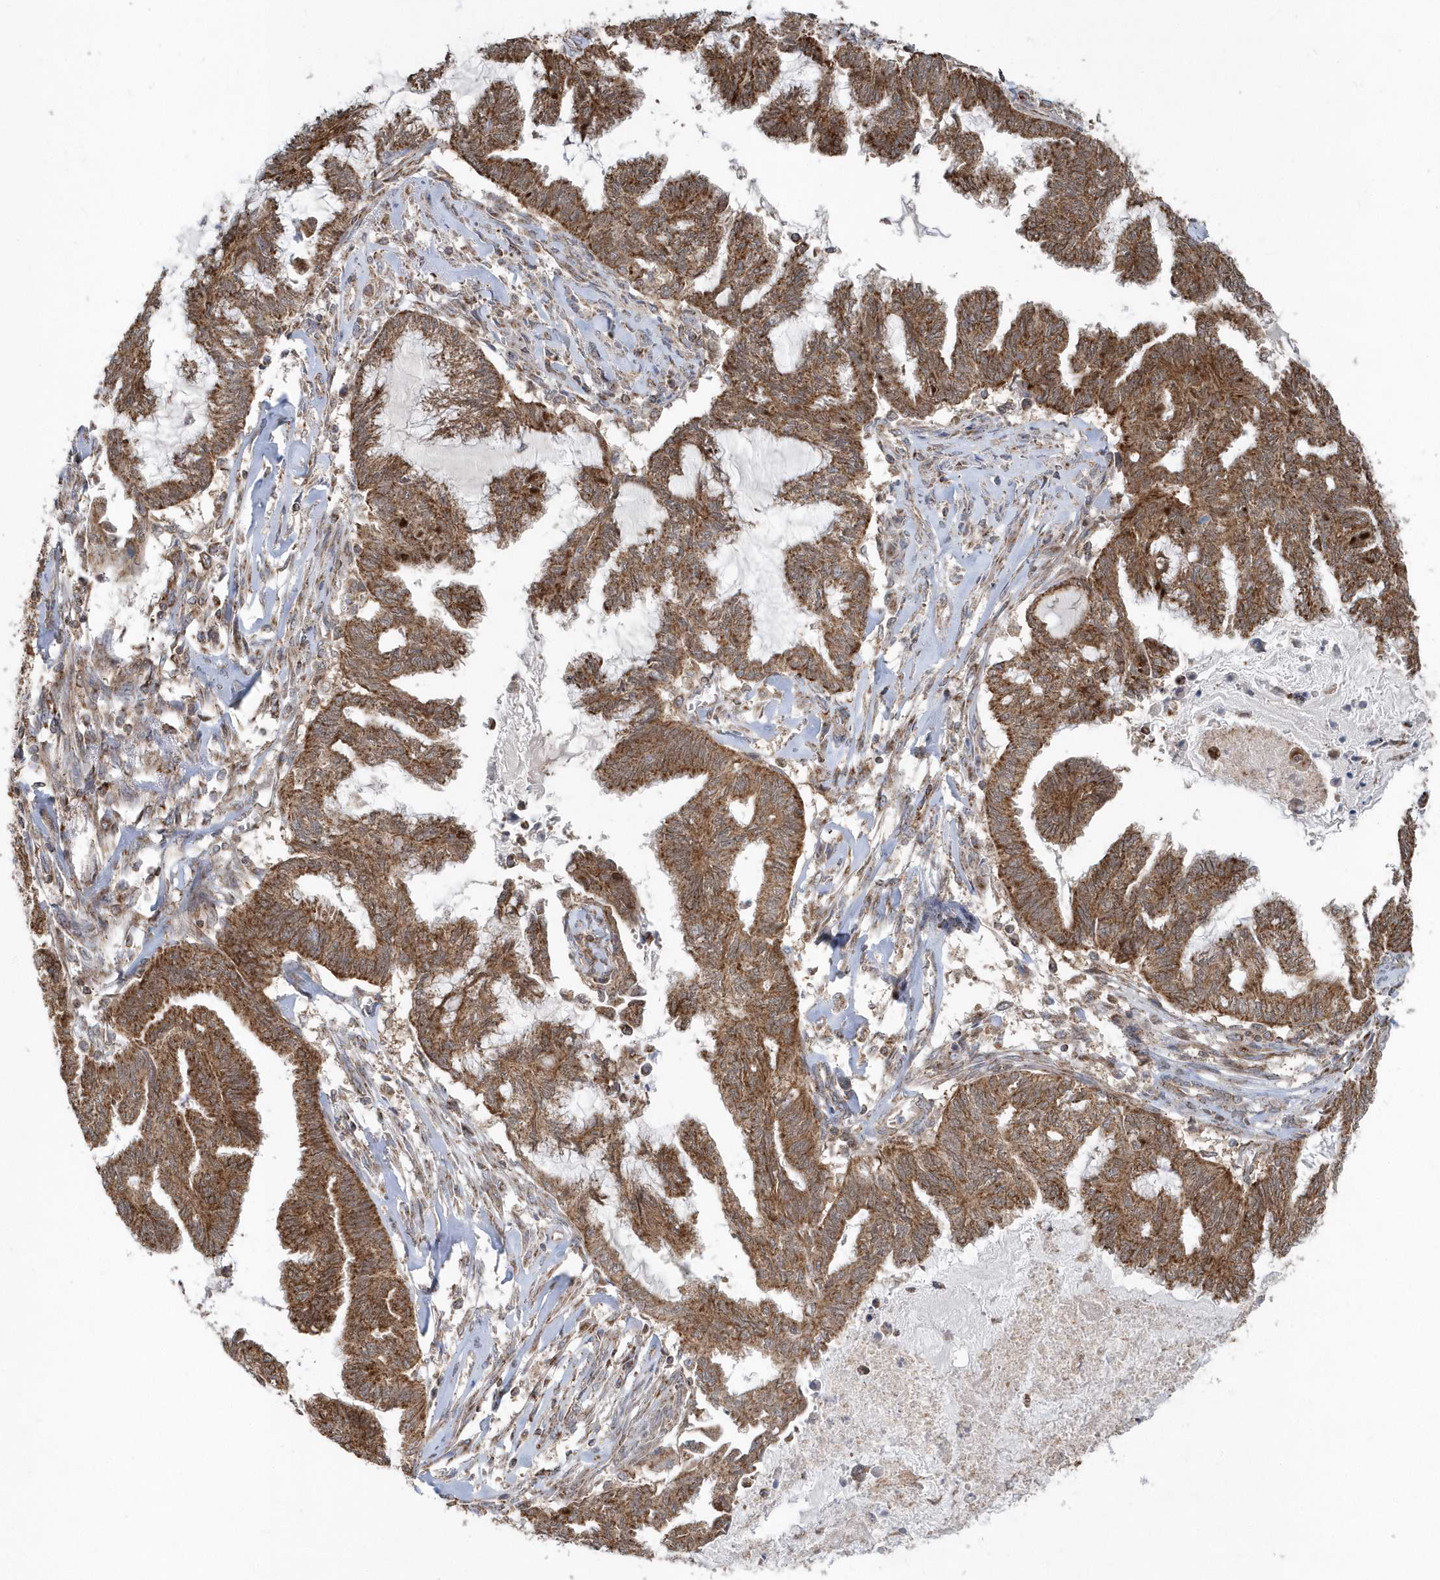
{"staining": {"intensity": "moderate", "quantity": ">75%", "location": "cytoplasmic/membranous"}, "tissue": "endometrial cancer", "cell_type": "Tumor cells", "image_type": "cancer", "snomed": [{"axis": "morphology", "description": "Adenocarcinoma, NOS"}, {"axis": "topography", "description": "Endometrium"}], "caption": "Moderate cytoplasmic/membranous positivity is seen in about >75% of tumor cells in endometrial cancer. (Stains: DAB in brown, nuclei in blue, Microscopy: brightfield microscopy at high magnification).", "gene": "PPP1R7", "patient": {"sex": "female", "age": 86}}